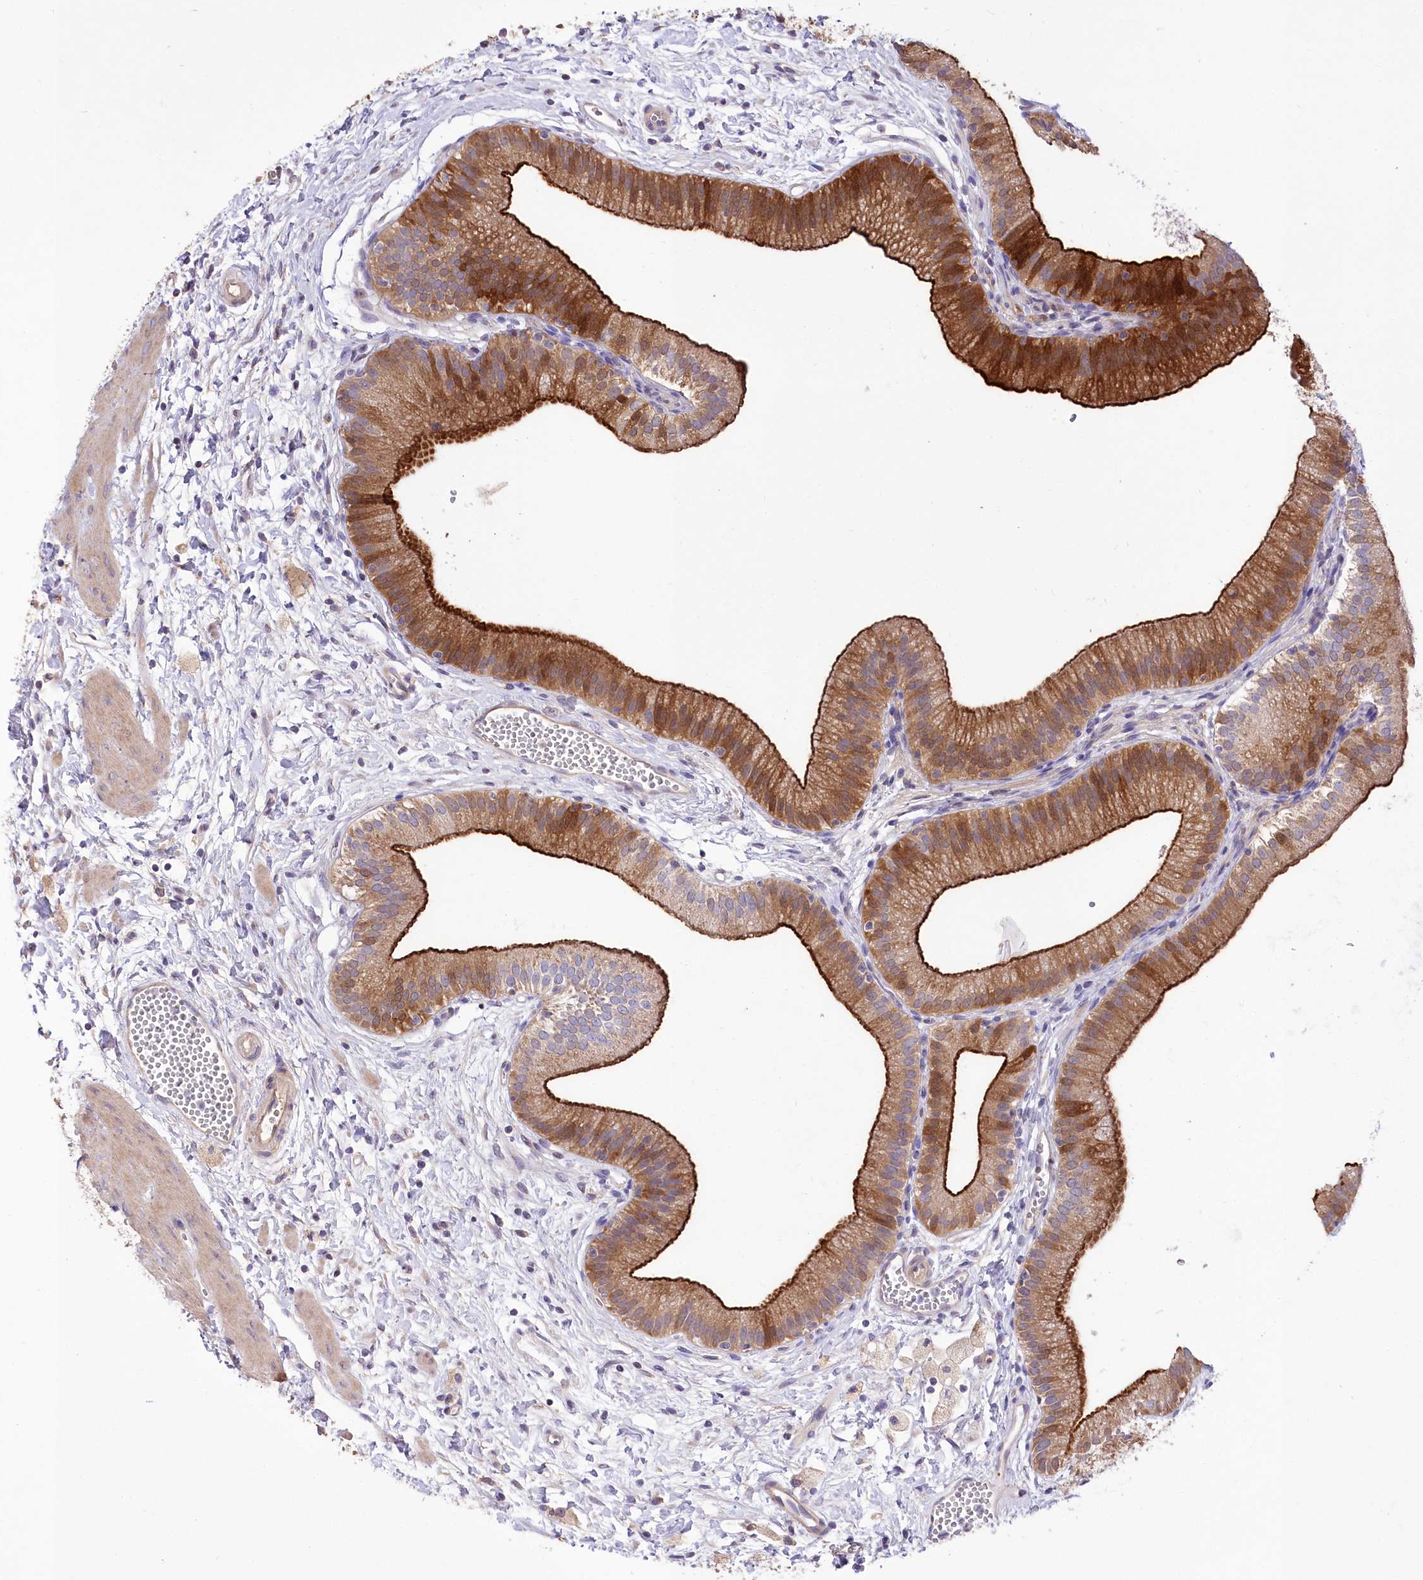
{"staining": {"intensity": "strong", "quantity": ">75%", "location": "cytoplasmic/membranous"}, "tissue": "gallbladder", "cell_type": "Glandular cells", "image_type": "normal", "snomed": [{"axis": "morphology", "description": "Normal tissue, NOS"}, {"axis": "topography", "description": "Gallbladder"}], "caption": "Normal gallbladder displays strong cytoplasmic/membranous staining in approximately >75% of glandular cells, visualized by immunohistochemistry.", "gene": "PBLD", "patient": {"sex": "male", "age": 55}}